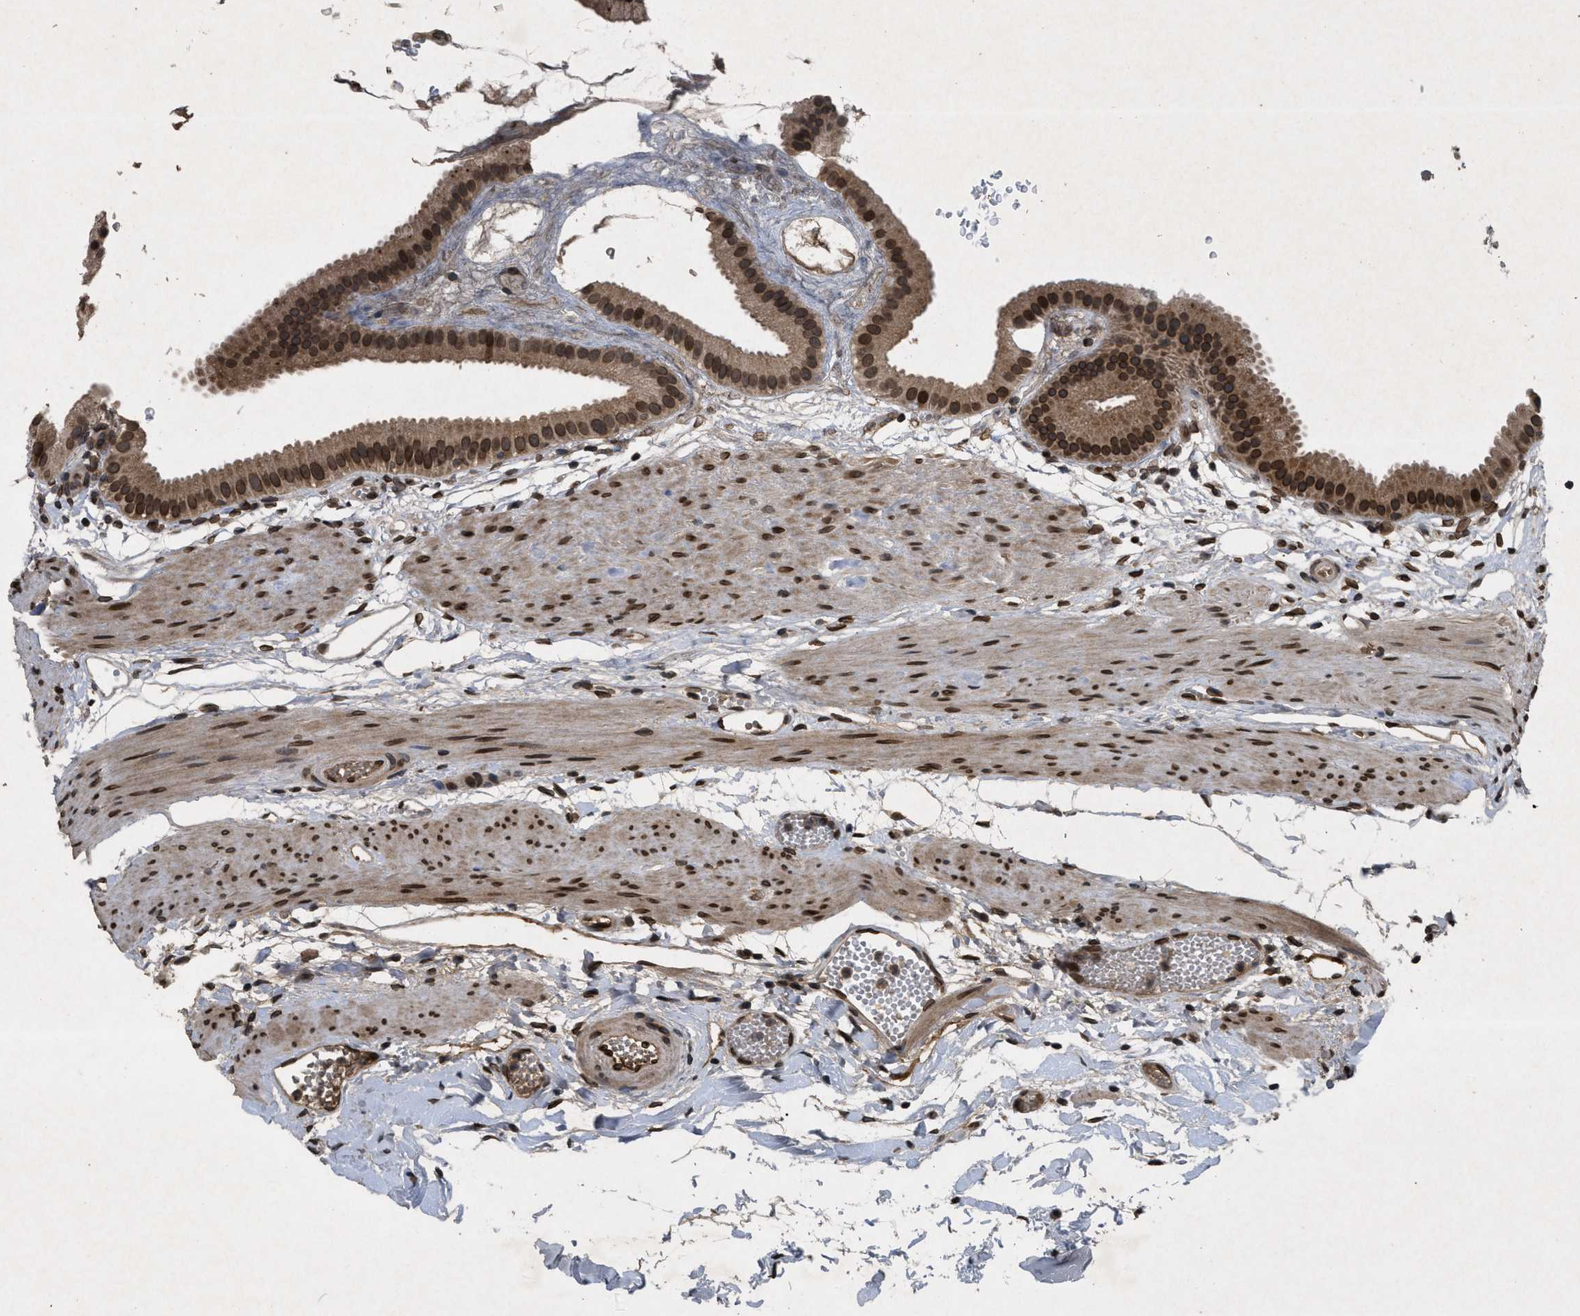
{"staining": {"intensity": "strong", "quantity": ">75%", "location": "cytoplasmic/membranous,nuclear"}, "tissue": "gallbladder", "cell_type": "Glandular cells", "image_type": "normal", "snomed": [{"axis": "morphology", "description": "Normal tissue, NOS"}, {"axis": "topography", "description": "Gallbladder"}], "caption": "The immunohistochemical stain shows strong cytoplasmic/membranous,nuclear staining in glandular cells of benign gallbladder. (DAB = brown stain, brightfield microscopy at high magnification).", "gene": "CRY1", "patient": {"sex": "female", "age": 64}}